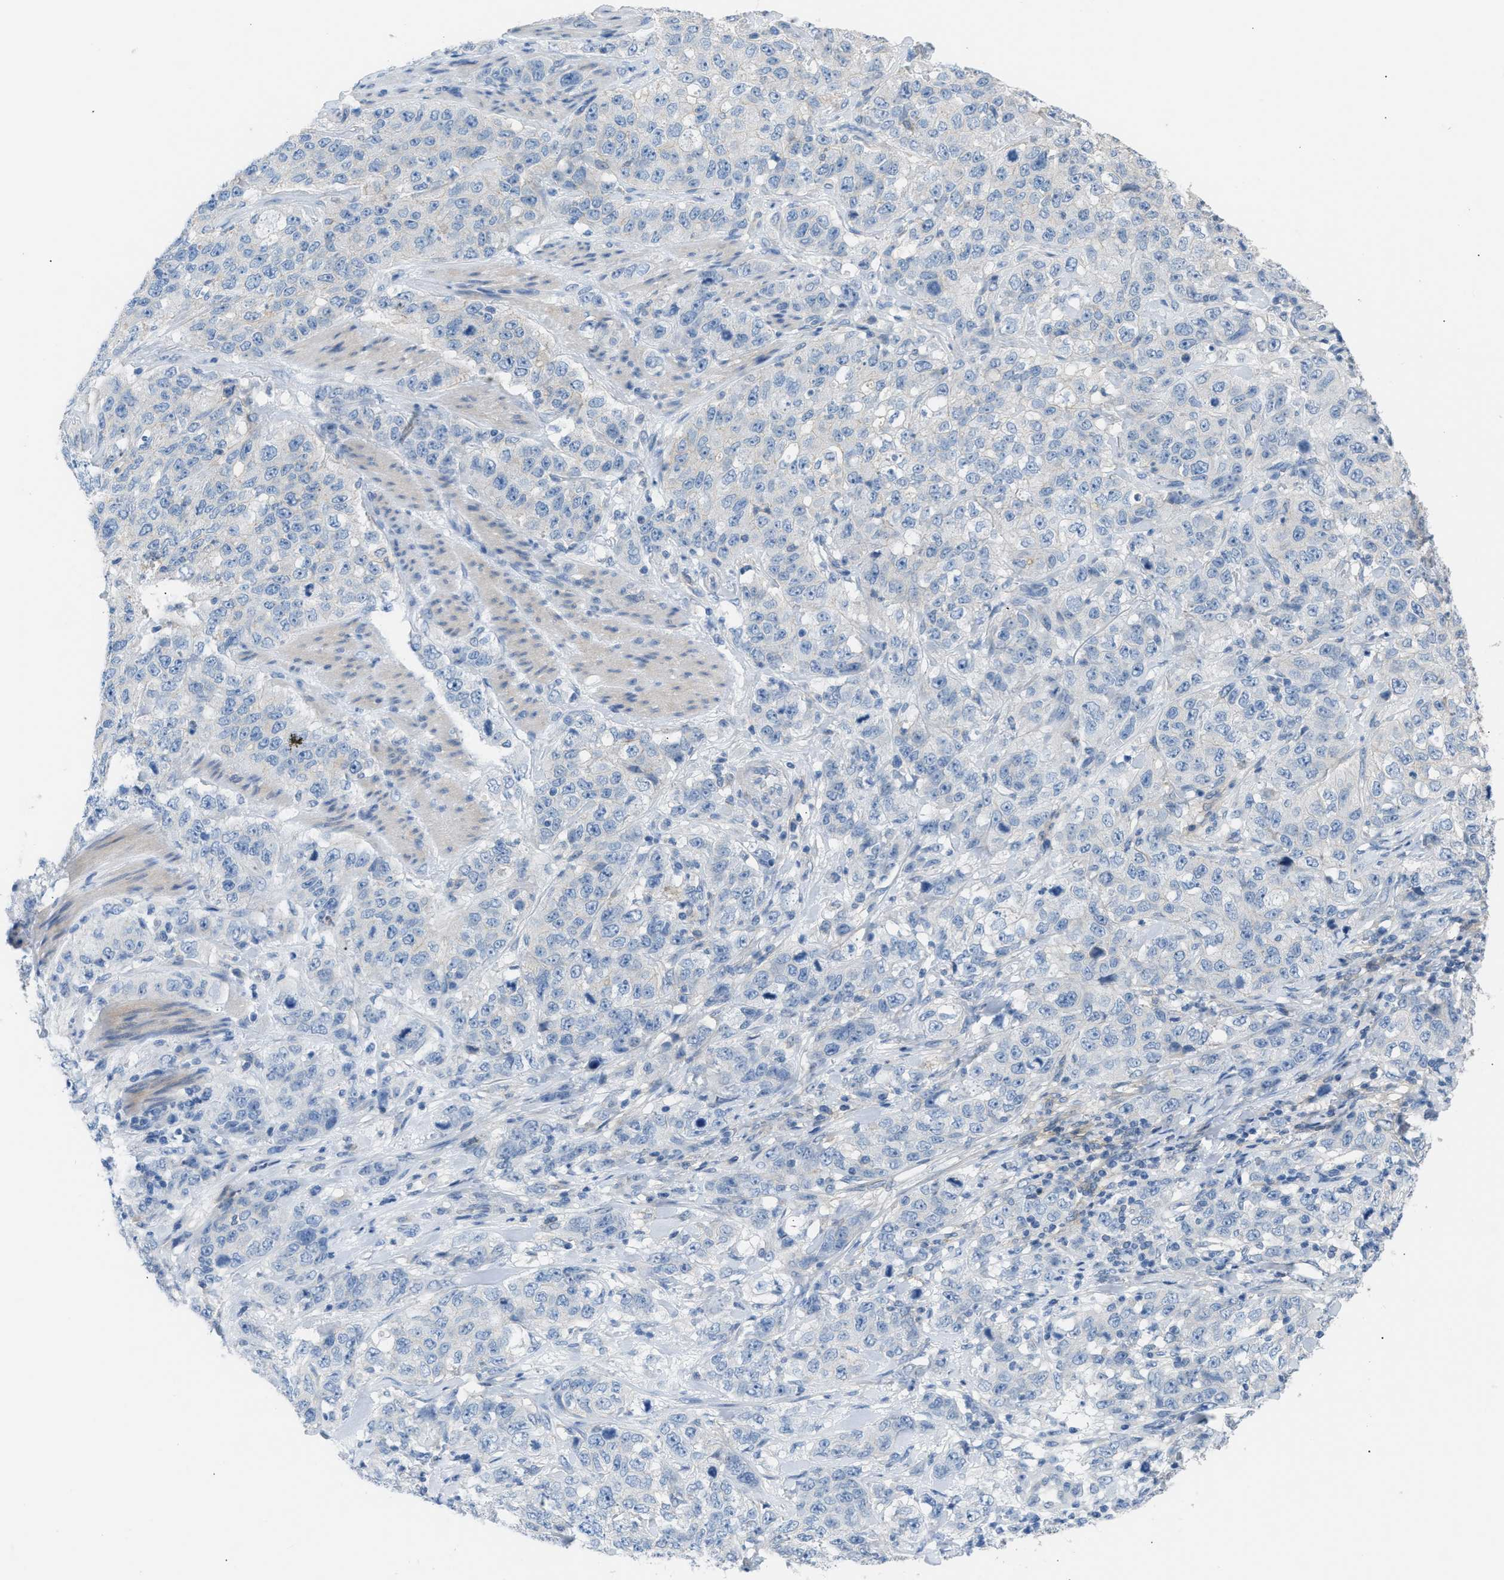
{"staining": {"intensity": "negative", "quantity": "none", "location": "none"}, "tissue": "stomach cancer", "cell_type": "Tumor cells", "image_type": "cancer", "snomed": [{"axis": "morphology", "description": "Adenocarcinoma, NOS"}, {"axis": "topography", "description": "Stomach"}], "caption": "Immunohistochemistry histopathology image of neoplastic tissue: human stomach cancer stained with DAB displays no significant protein expression in tumor cells.", "gene": "ERBB2", "patient": {"sex": "male", "age": 48}}